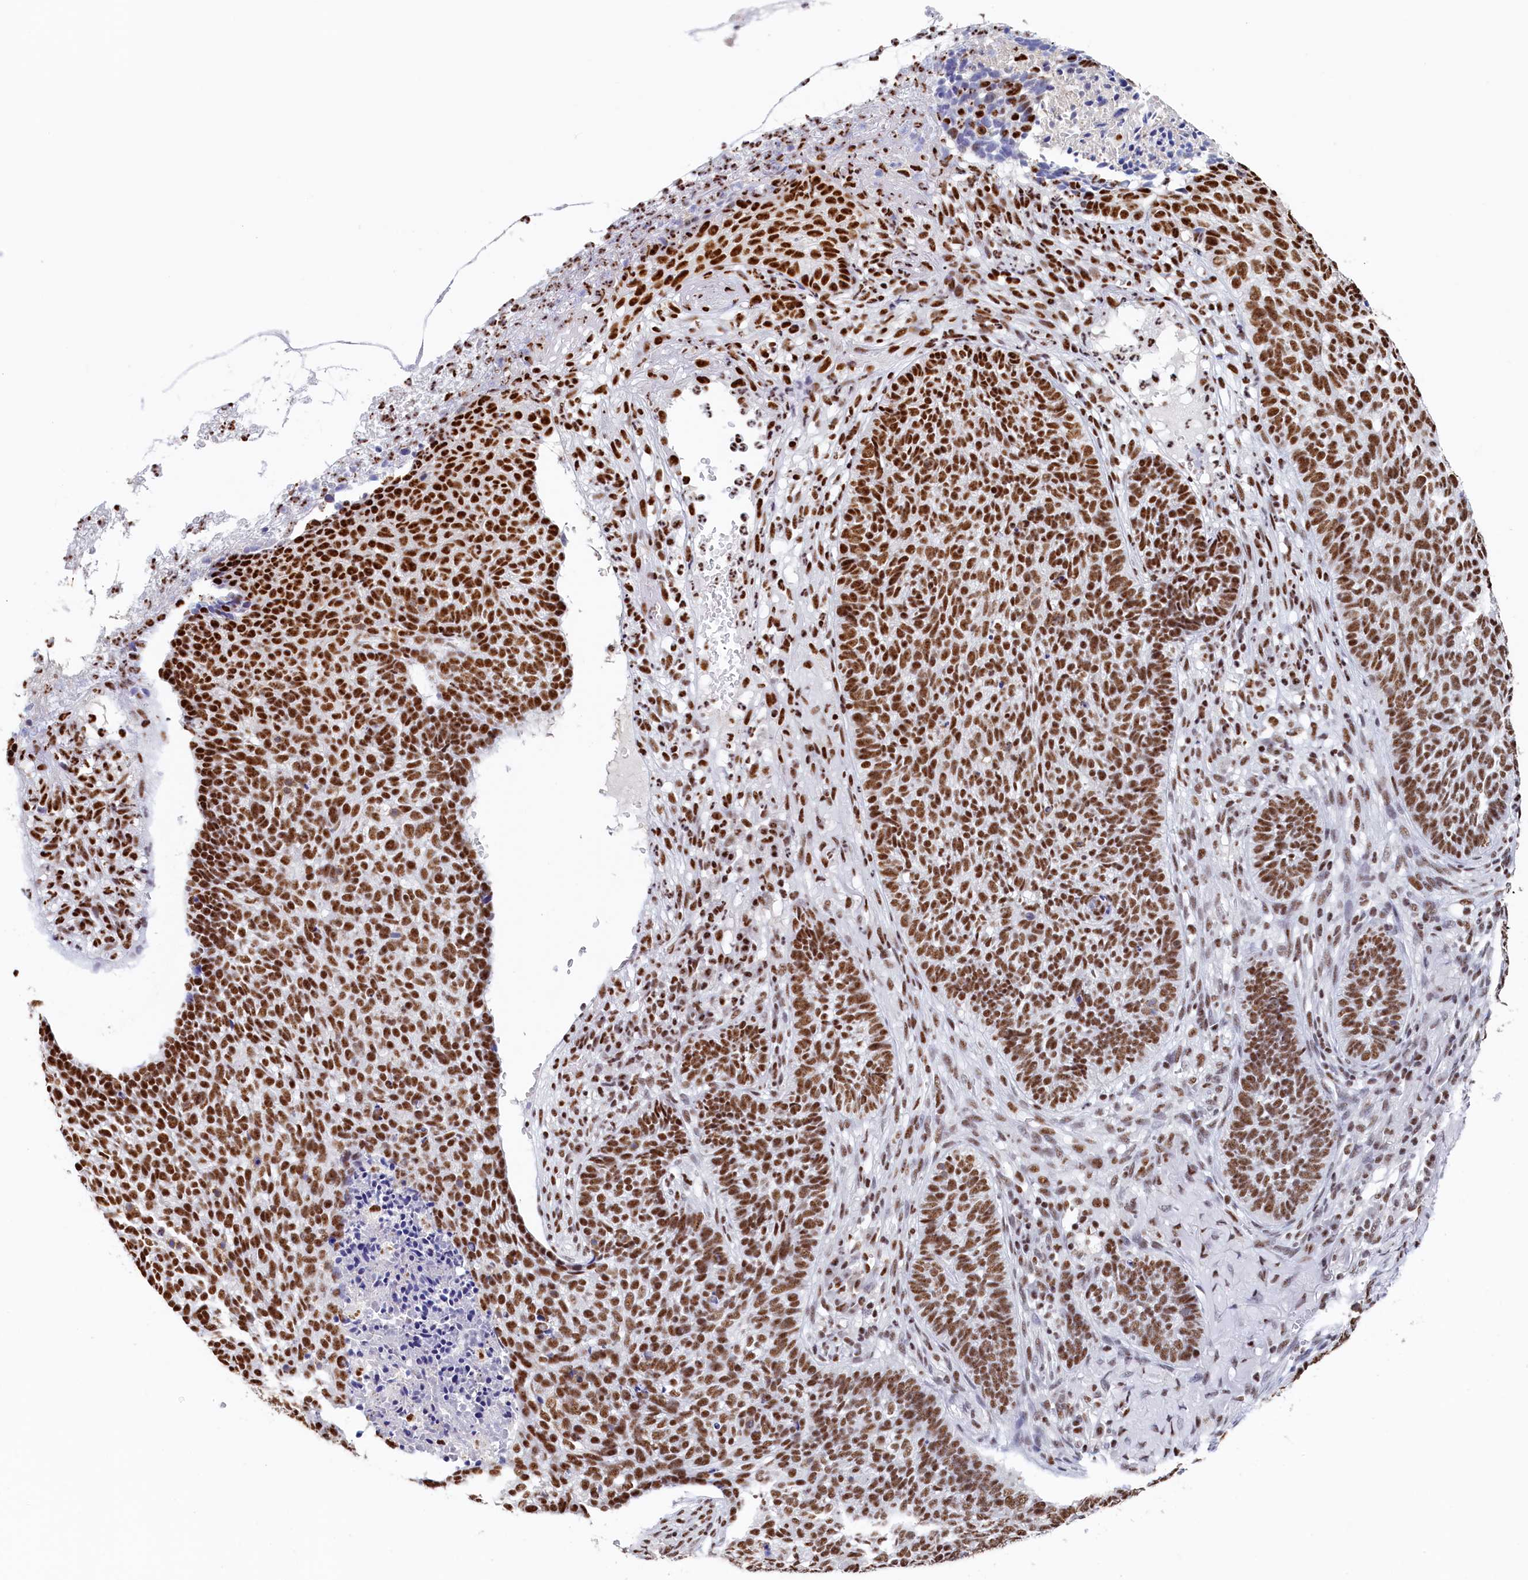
{"staining": {"intensity": "strong", "quantity": ">75%", "location": "nuclear"}, "tissue": "skin cancer", "cell_type": "Tumor cells", "image_type": "cancer", "snomed": [{"axis": "morphology", "description": "Basal cell carcinoma"}, {"axis": "topography", "description": "Skin"}], "caption": "Tumor cells exhibit high levels of strong nuclear expression in approximately >75% of cells in human skin basal cell carcinoma.", "gene": "MOSPD3", "patient": {"sex": "male", "age": 85}}